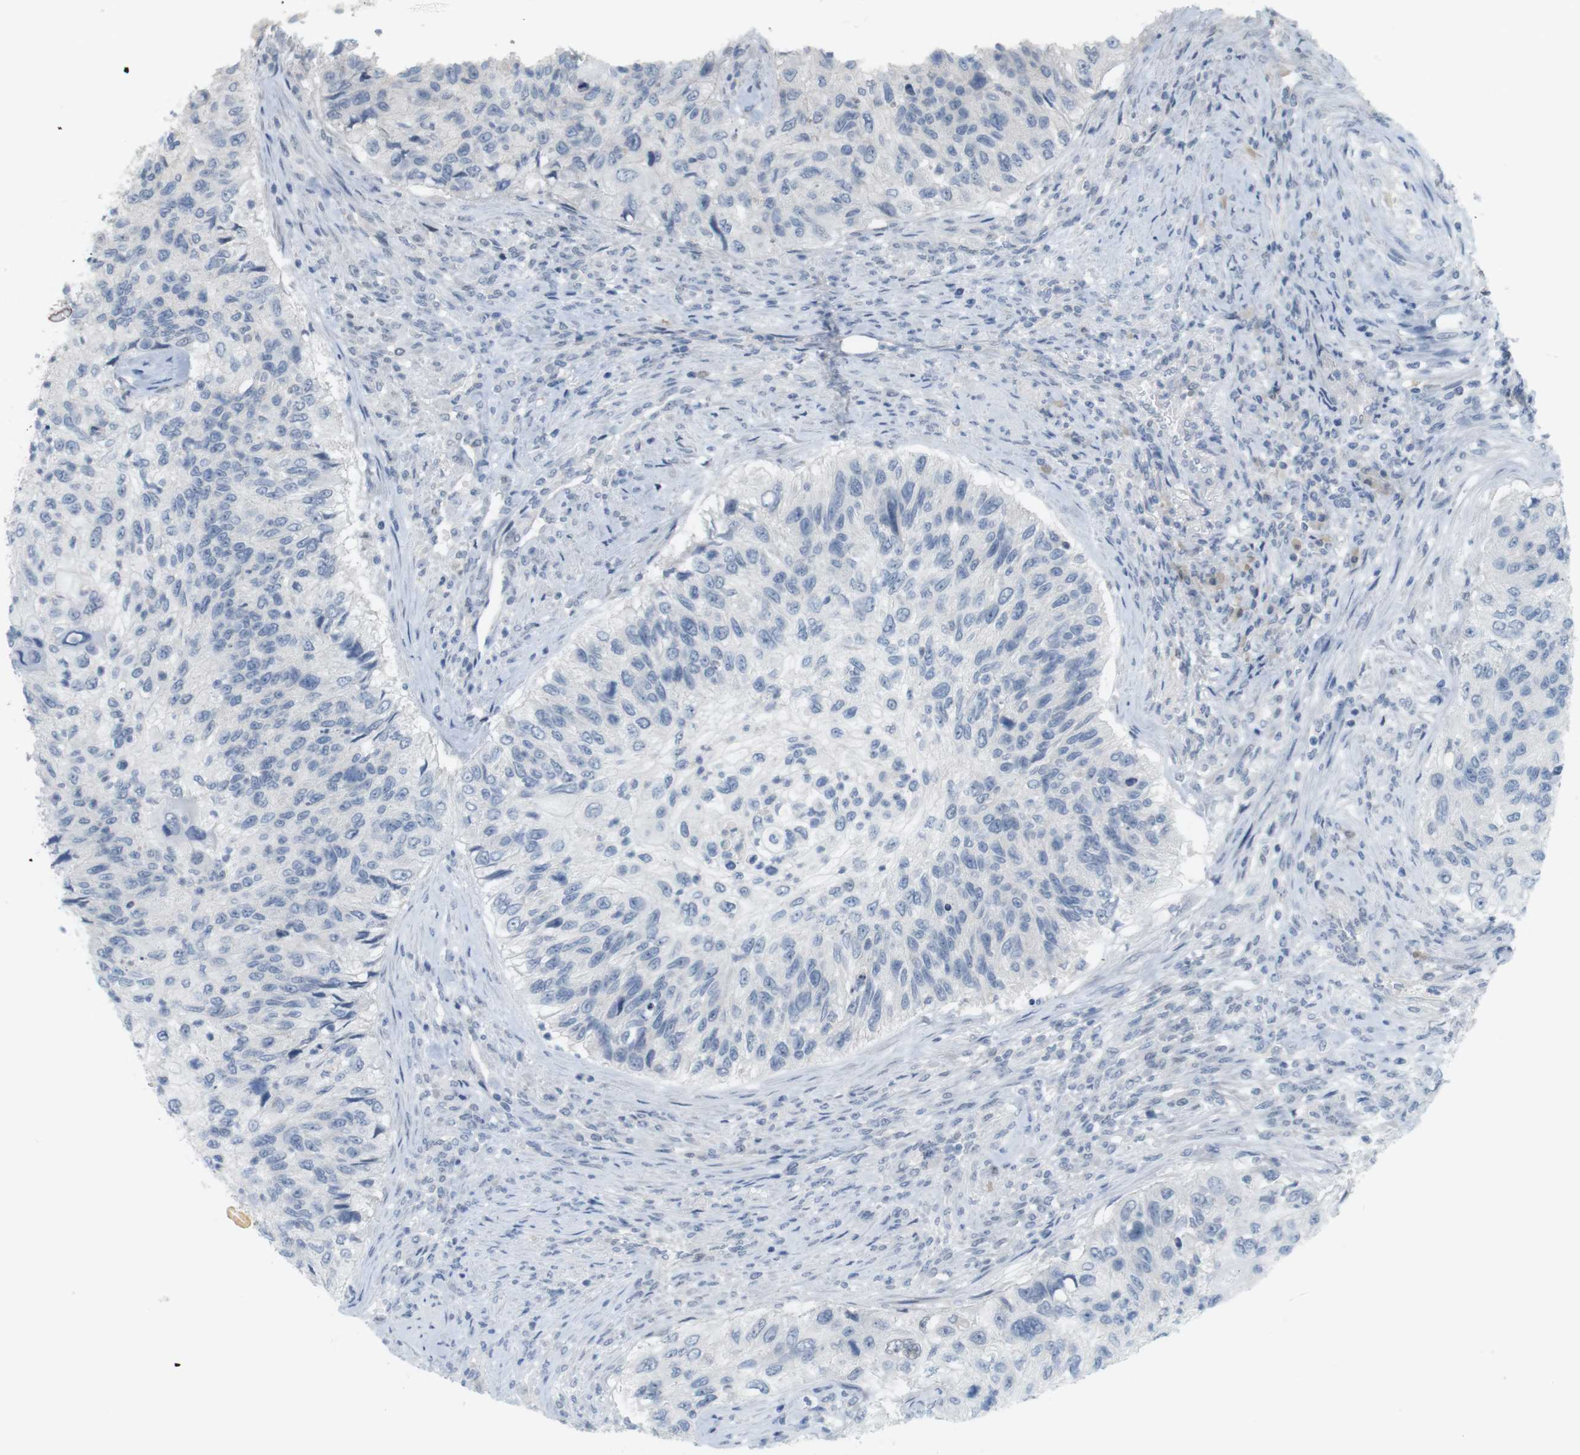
{"staining": {"intensity": "negative", "quantity": "none", "location": "none"}, "tissue": "urothelial cancer", "cell_type": "Tumor cells", "image_type": "cancer", "snomed": [{"axis": "morphology", "description": "Urothelial carcinoma, High grade"}, {"axis": "topography", "description": "Urinary bladder"}], "caption": "A high-resolution image shows IHC staining of urothelial cancer, which exhibits no significant staining in tumor cells.", "gene": "CREB3L2", "patient": {"sex": "female", "age": 60}}